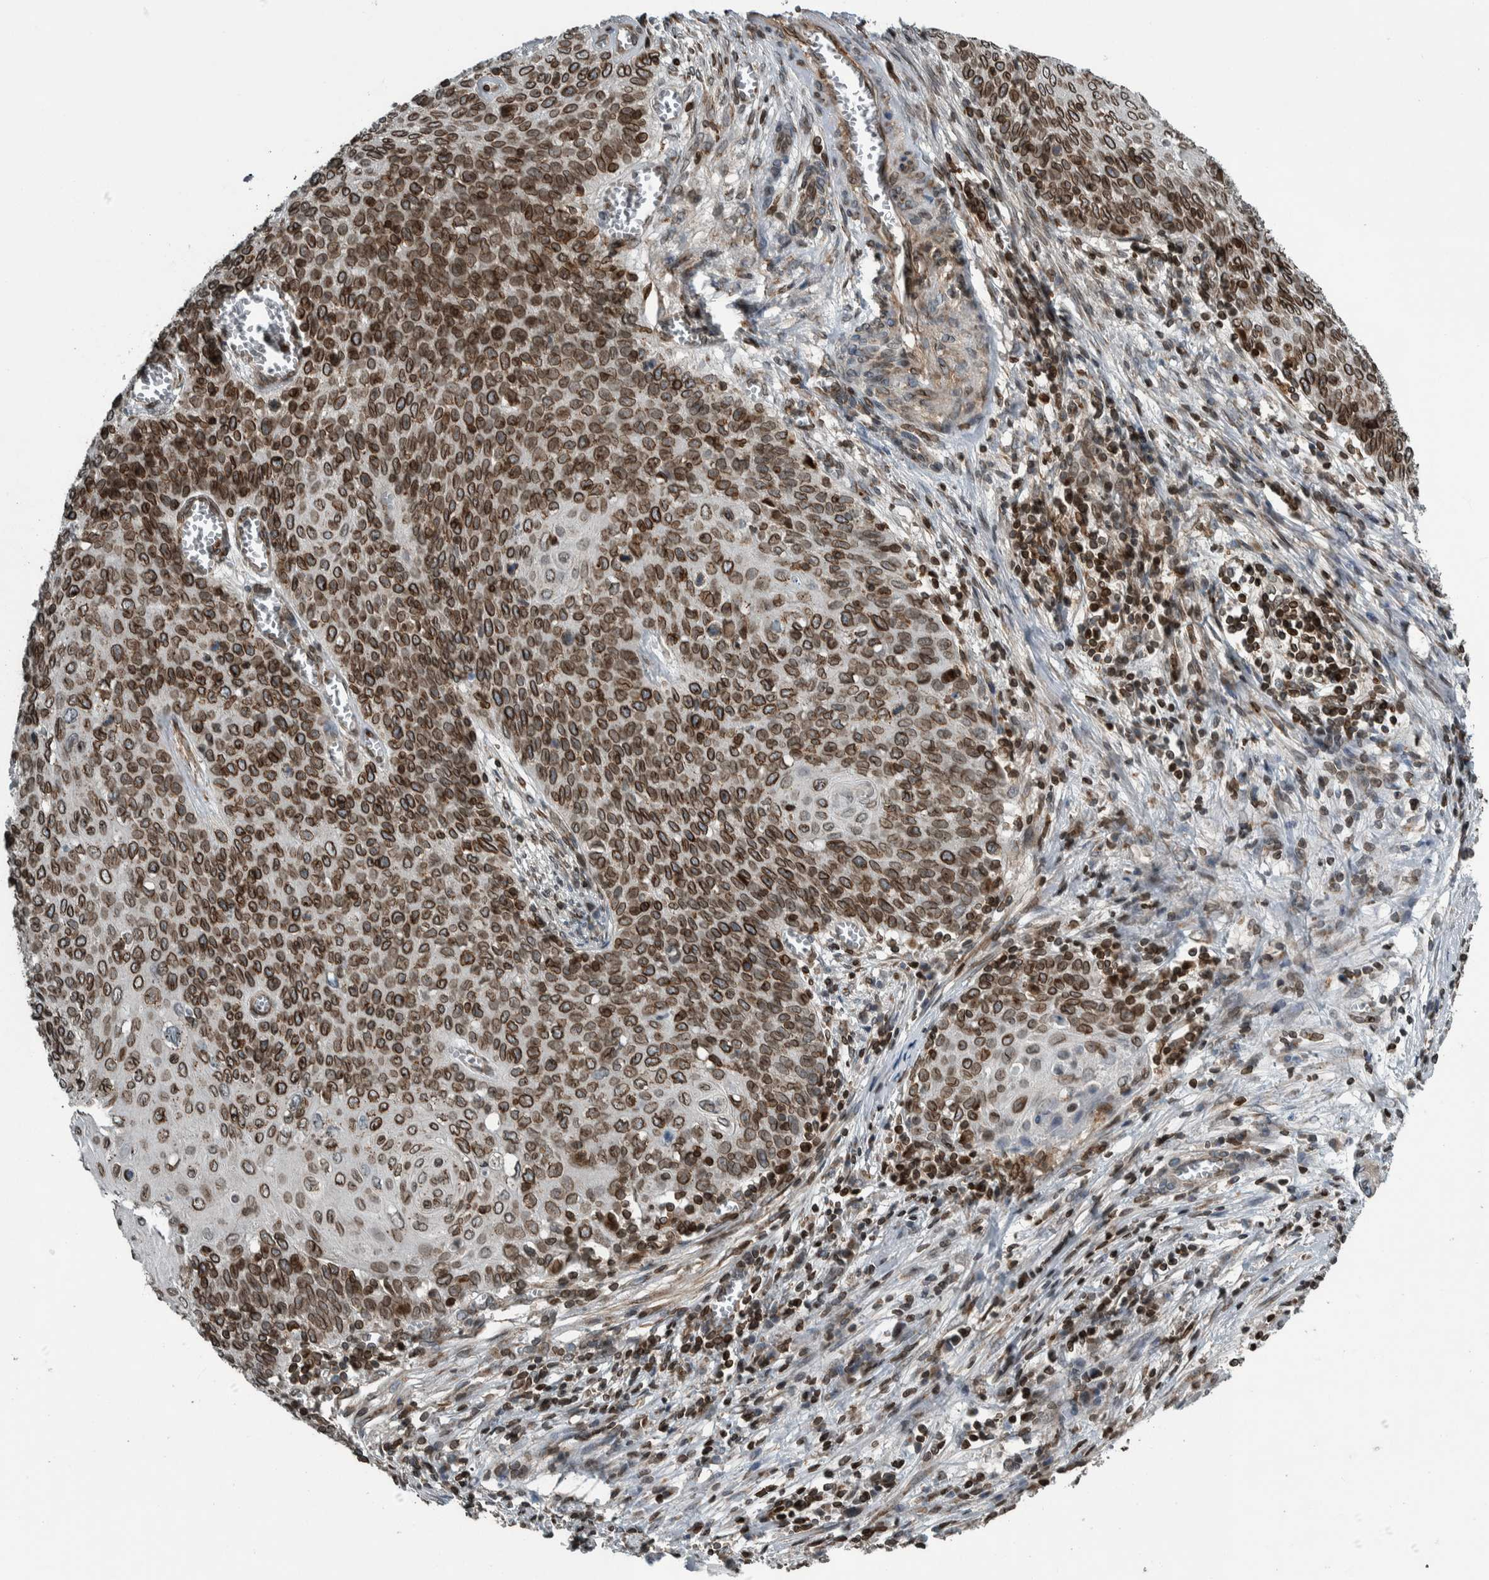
{"staining": {"intensity": "moderate", "quantity": ">75%", "location": "cytoplasmic/membranous,nuclear"}, "tissue": "cervical cancer", "cell_type": "Tumor cells", "image_type": "cancer", "snomed": [{"axis": "morphology", "description": "Squamous cell carcinoma, NOS"}, {"axis": "topography", "description": "Cervix"}], "caption": "Cervical cancer (squamous cell carcinoma) tissue demonstrates moderate cytoplasmic/membranous and nuclear expression in about >75% of tumor cells", "gene": "FAM135B", "patient": {"sex": "female", "age": 39}}